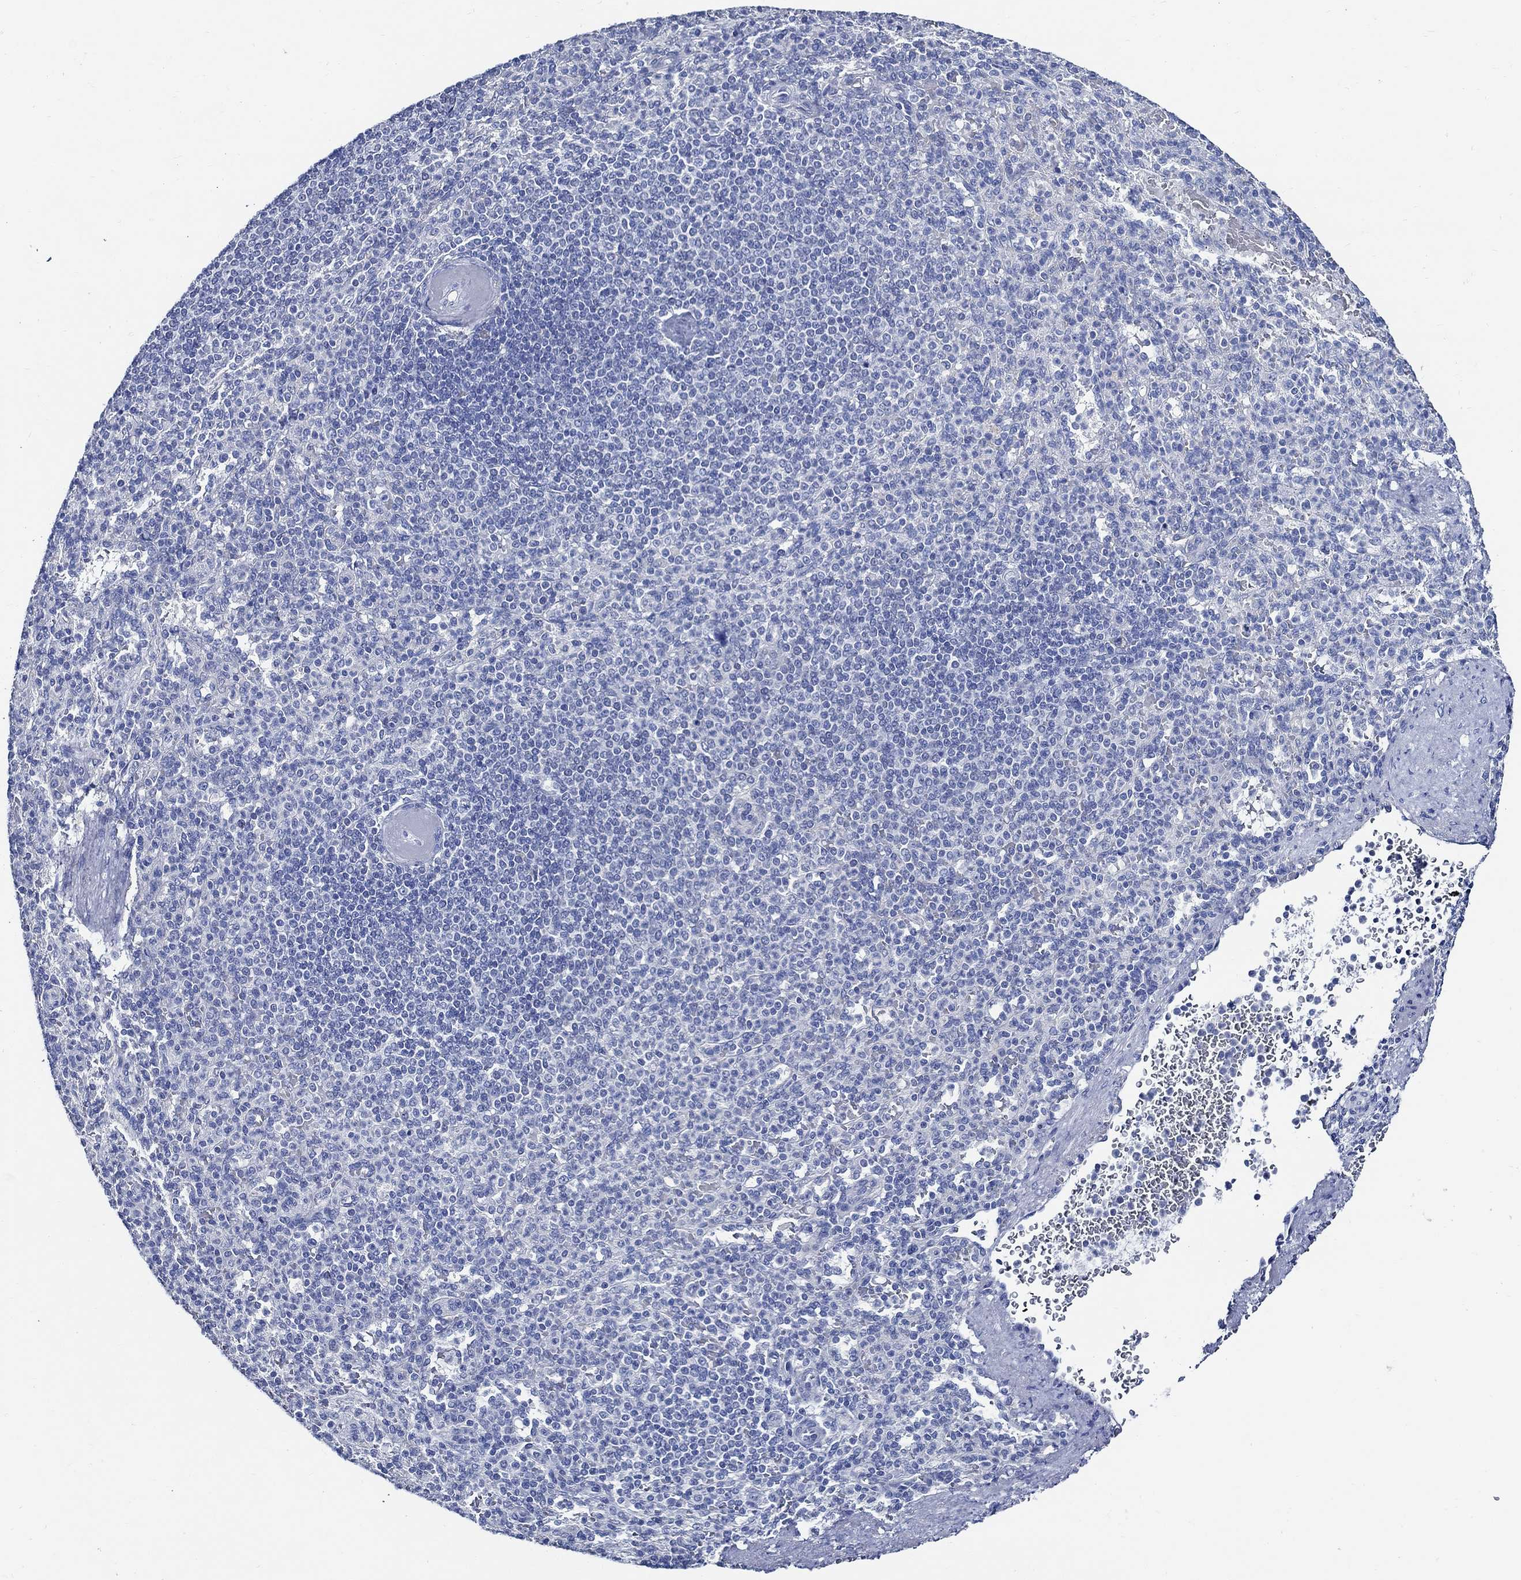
{"staining": {"intensity": "negative", "quantity": "none", "location": "none"}, "tissue": "spleen", "cell_type": "Cells in red pulp", "image_type": "normal", "snomed": [{"axis": "morphology", "description": "Normal tissue, NOS"}, {"axis": "topography", "description": "Spleen"}], "caption": "Immunohistochemistry micrograph of normal spleen stained for a protein (brown), which exhibits no expression in cells in red pulp.", "gene": "SKOR1", "patient": {"sex": "female", "age": 74}}